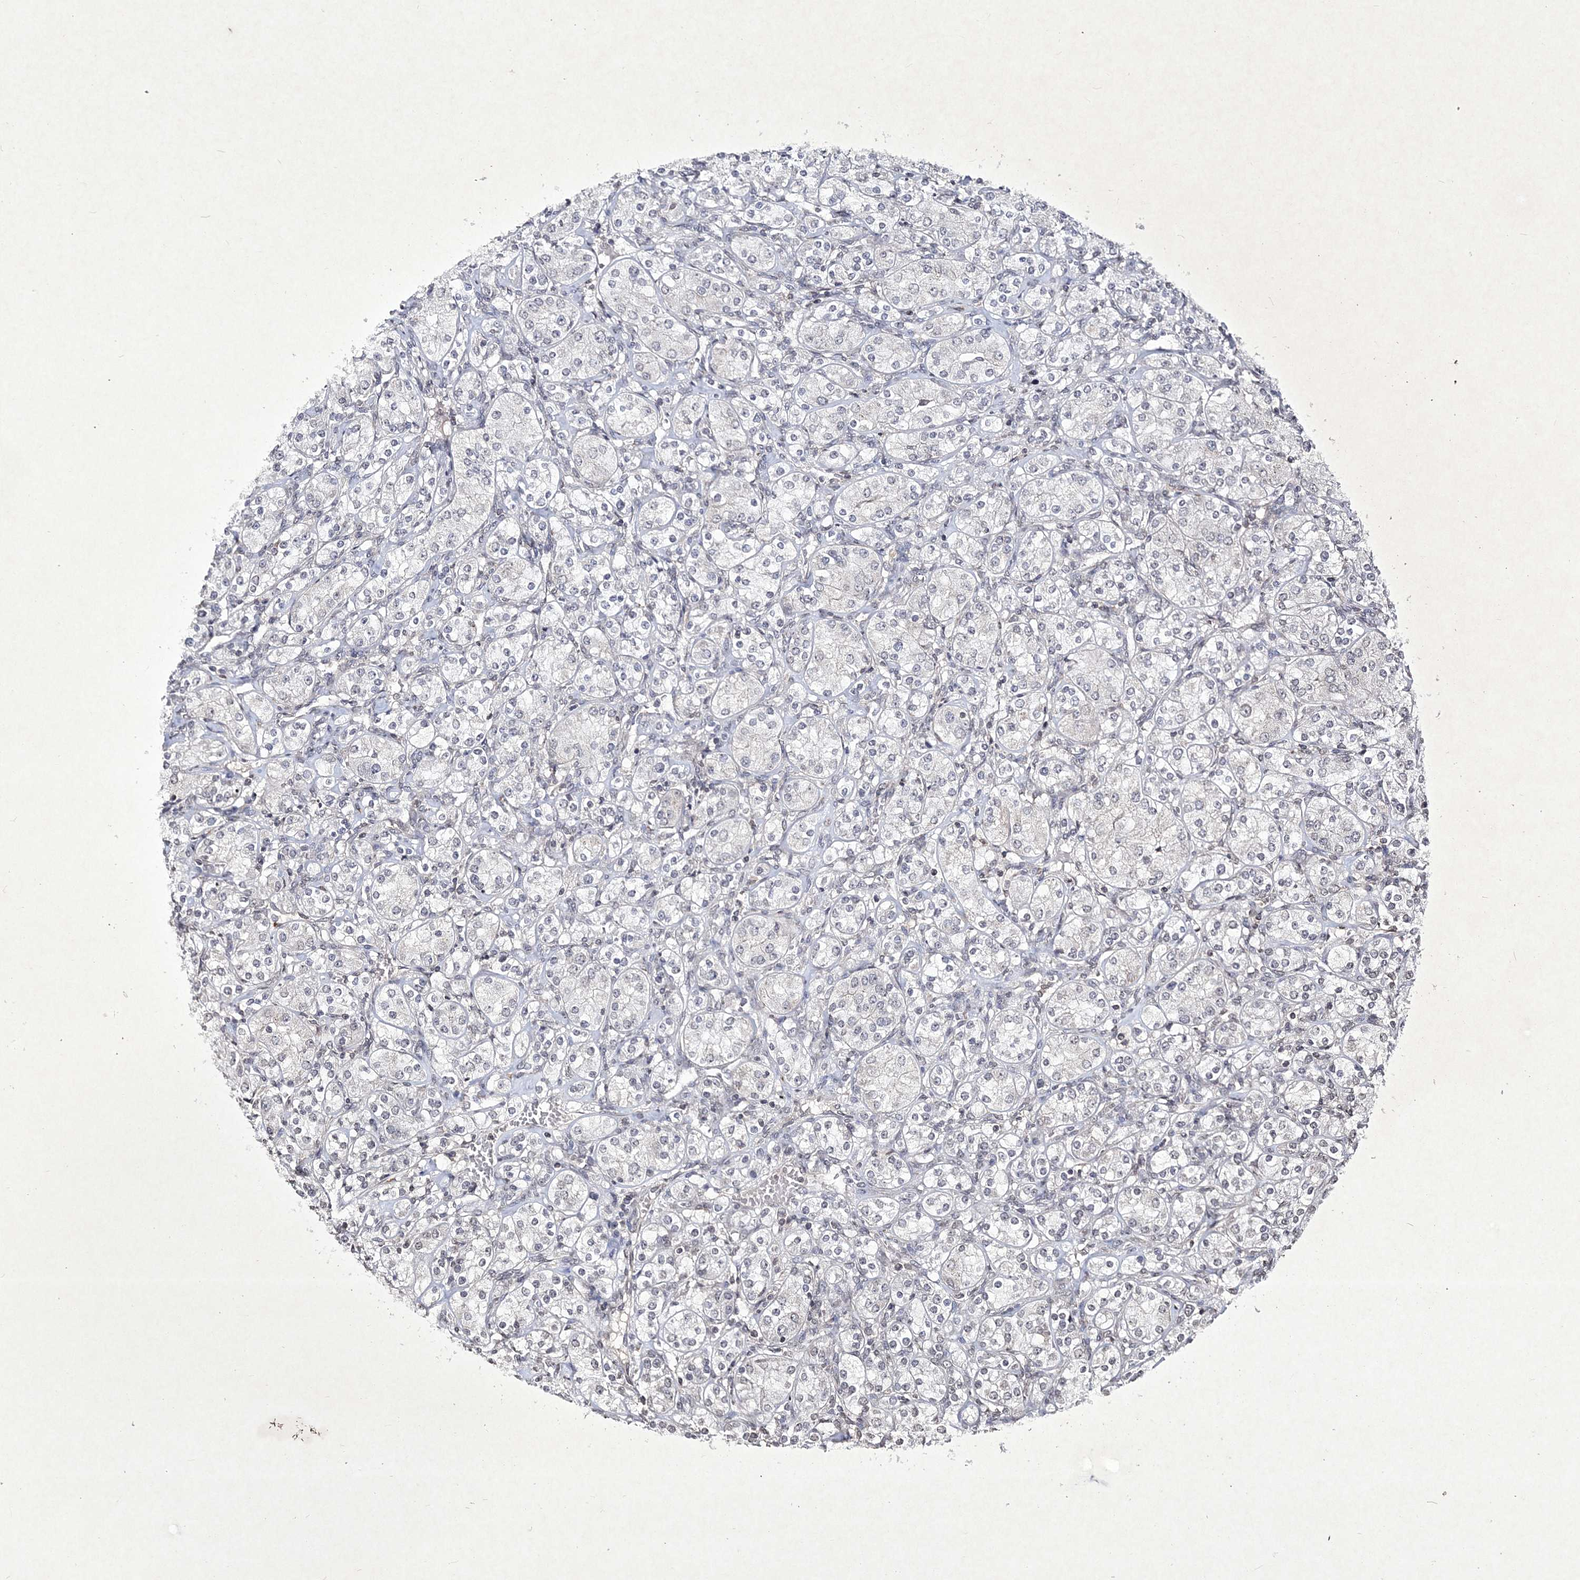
{"staining": {"intensity": "negative", "quantity": "none", "location": "none"}, "tissue": "renal cancer", "cell_type": "Tumor cells", "image_type": "cancer", "snomed": [{"axis": "morphology", "description": "Adenocarcinoma, NOS"}, {"axis": "topography", "description": "Kidney"}], "caption": "An IHC histopathology image of renal cancer (adenocarcinoma) is shown. There is no staining in tumor cells of renal cancer (adenocarcinoma).", "gene": "SOWAHB", "patient": {"sex": "male", "age": 77}}